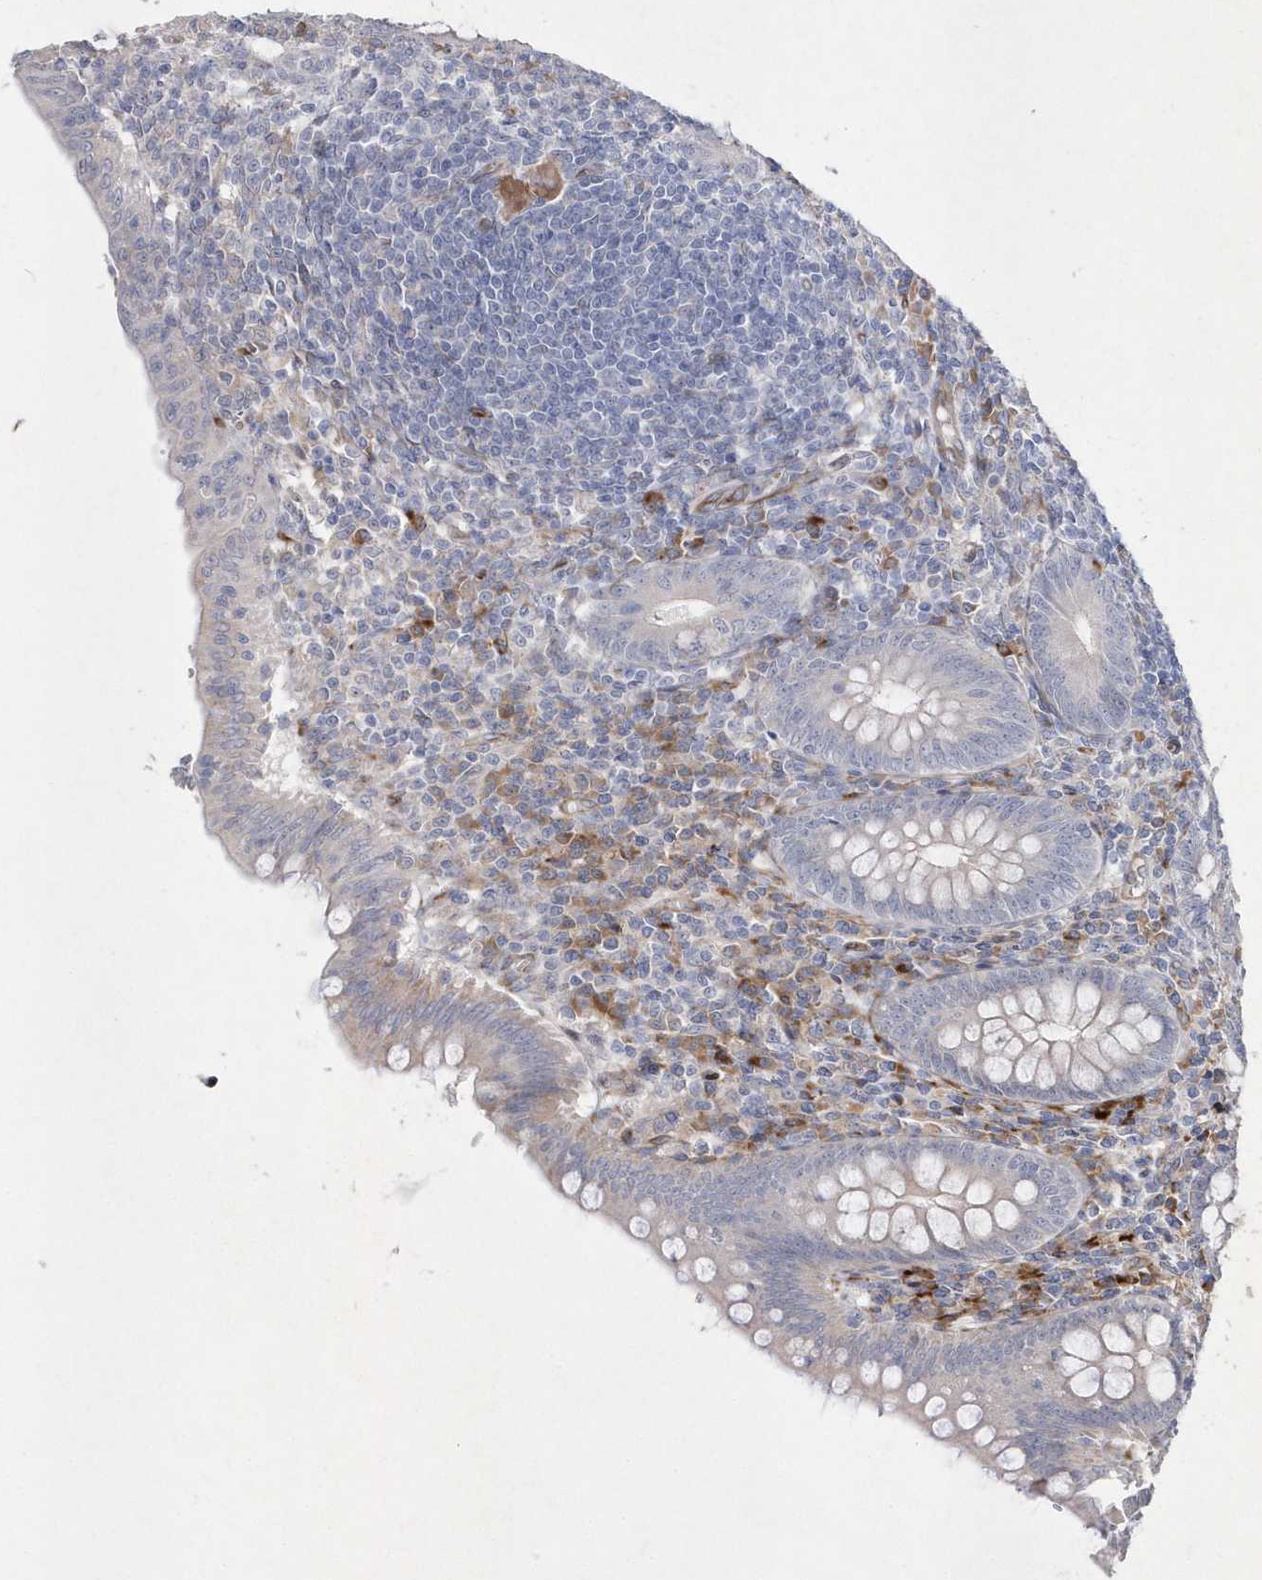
{"staining": {"intensity": "negative", "quantity": "none", "location": "none"}, "tissue": "appendix", "cell_type": "Glandular cells", "image_type": "normal", "snomed": [{"axis": "morphology", "description": "Normal tissue, NOS"}, {"axis": "topography", "description": "Appendix"}], "caption": "This is a micrograph of immunohistochemistry (IHC) staining of normal appendix, which shows no staining in glandular cells. The staining is performed using DAB brown chromogen with nuclei counter-stained in using hematoxylin.", "gene": "TMEM132B", "patient": {"sex": "male", "age": 14}}